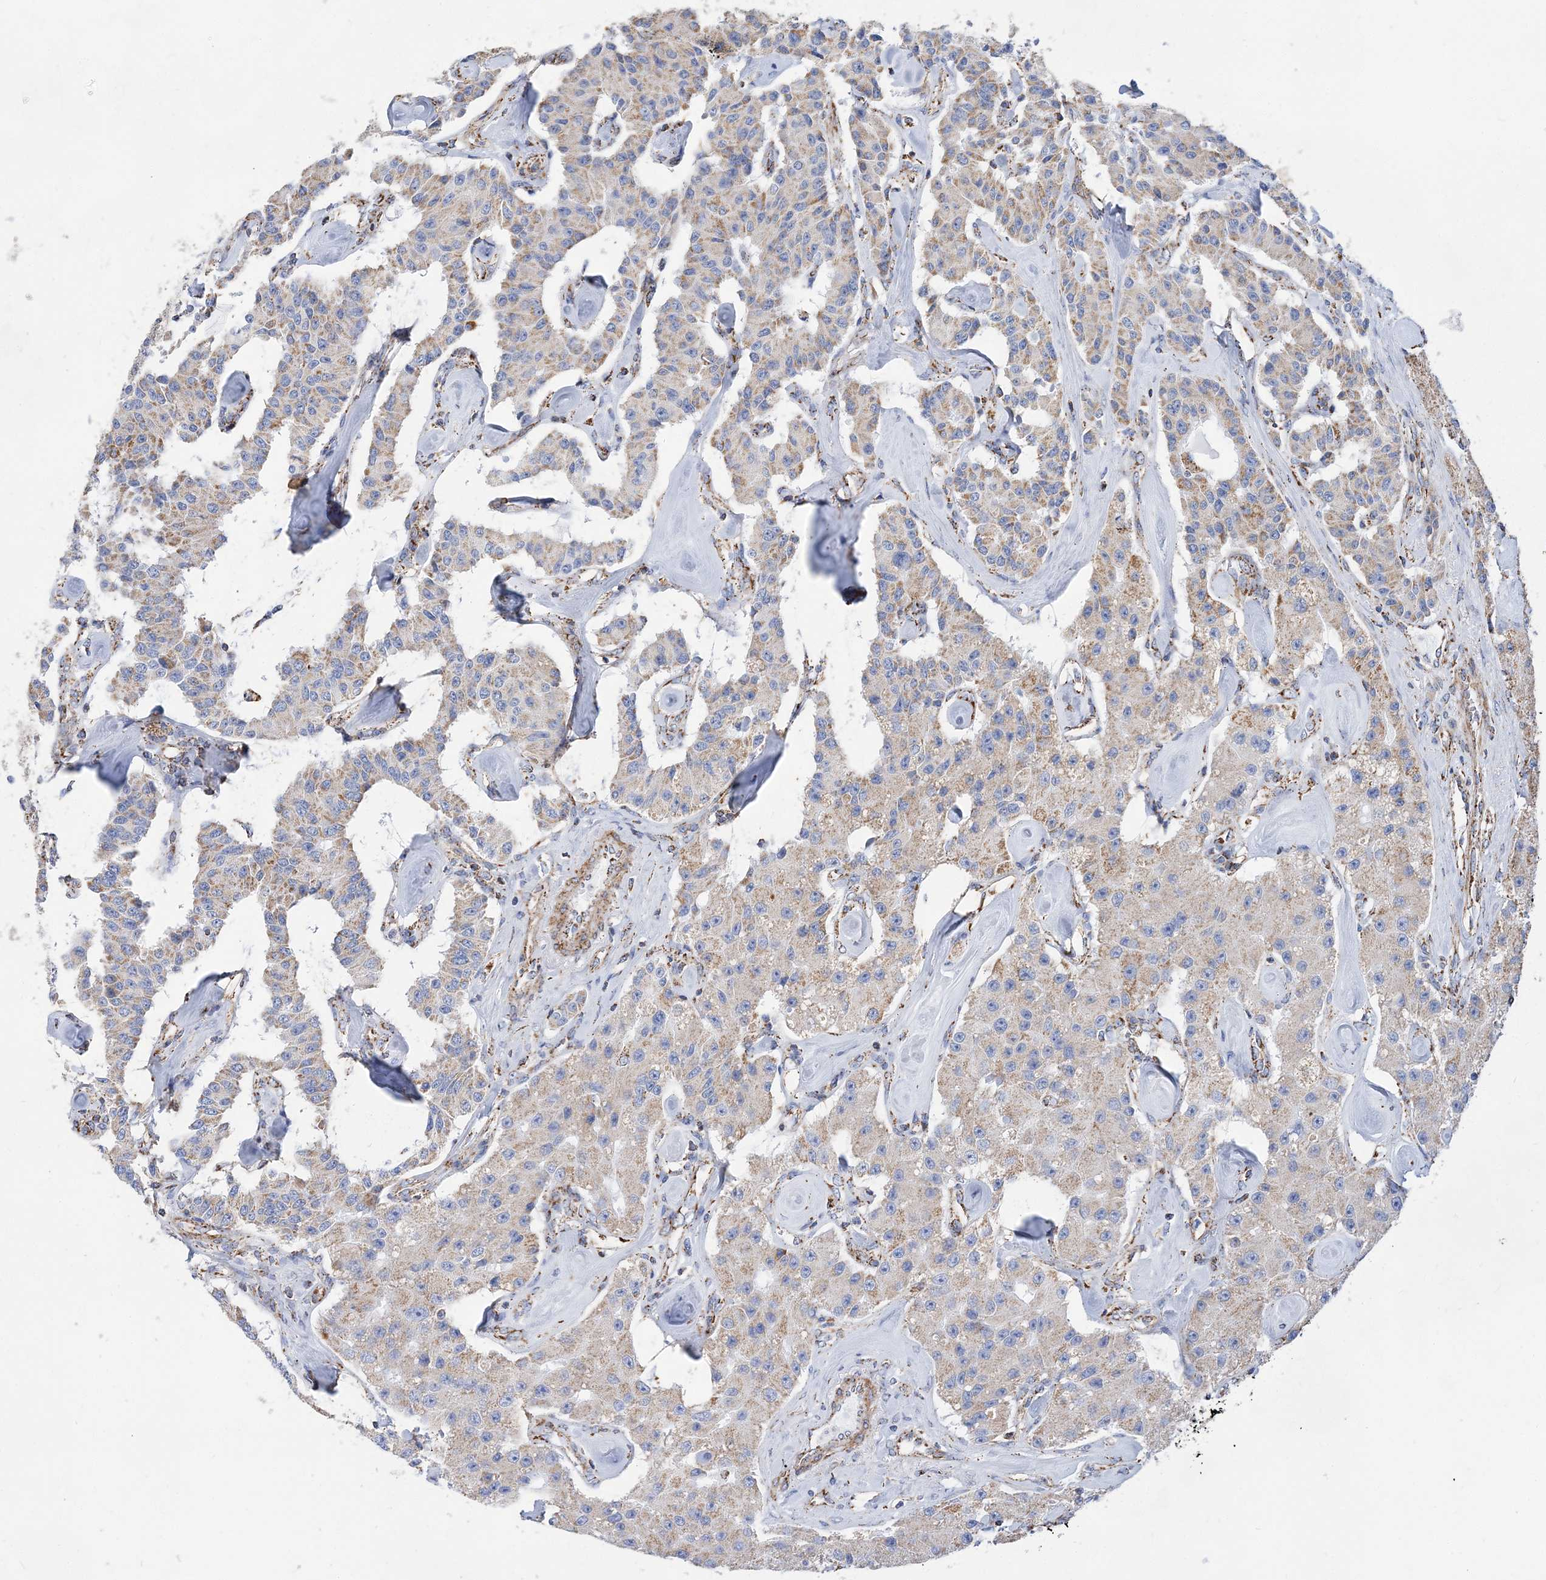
{"staining": {"intensity": "moderate", "quantity": "25%-75%", "location": "cytoplasmic/membranous"}, "tissue": "carcinoid", "cell_type": "Tumor cells", "image_type": "cancer", "snomed": [{"axis": "morphology", "description": "Carcinoid, malignant, NOS"}, {"axis": "topography", "description": "Pancreas"}], "caption": "Immunohistochemistry (IHC) image of neoplastic tissue: malignant carcinoid stained using immunohistochemistry (IHC) shows medium levels of moderate protein expression localized specifically in the cytoplasmic/membranous of tumor cells, appearing as a cytoplasmic/membranous brown color.", "gene": "ACOT9", "patient": {"sex": "male", "age": 41}}